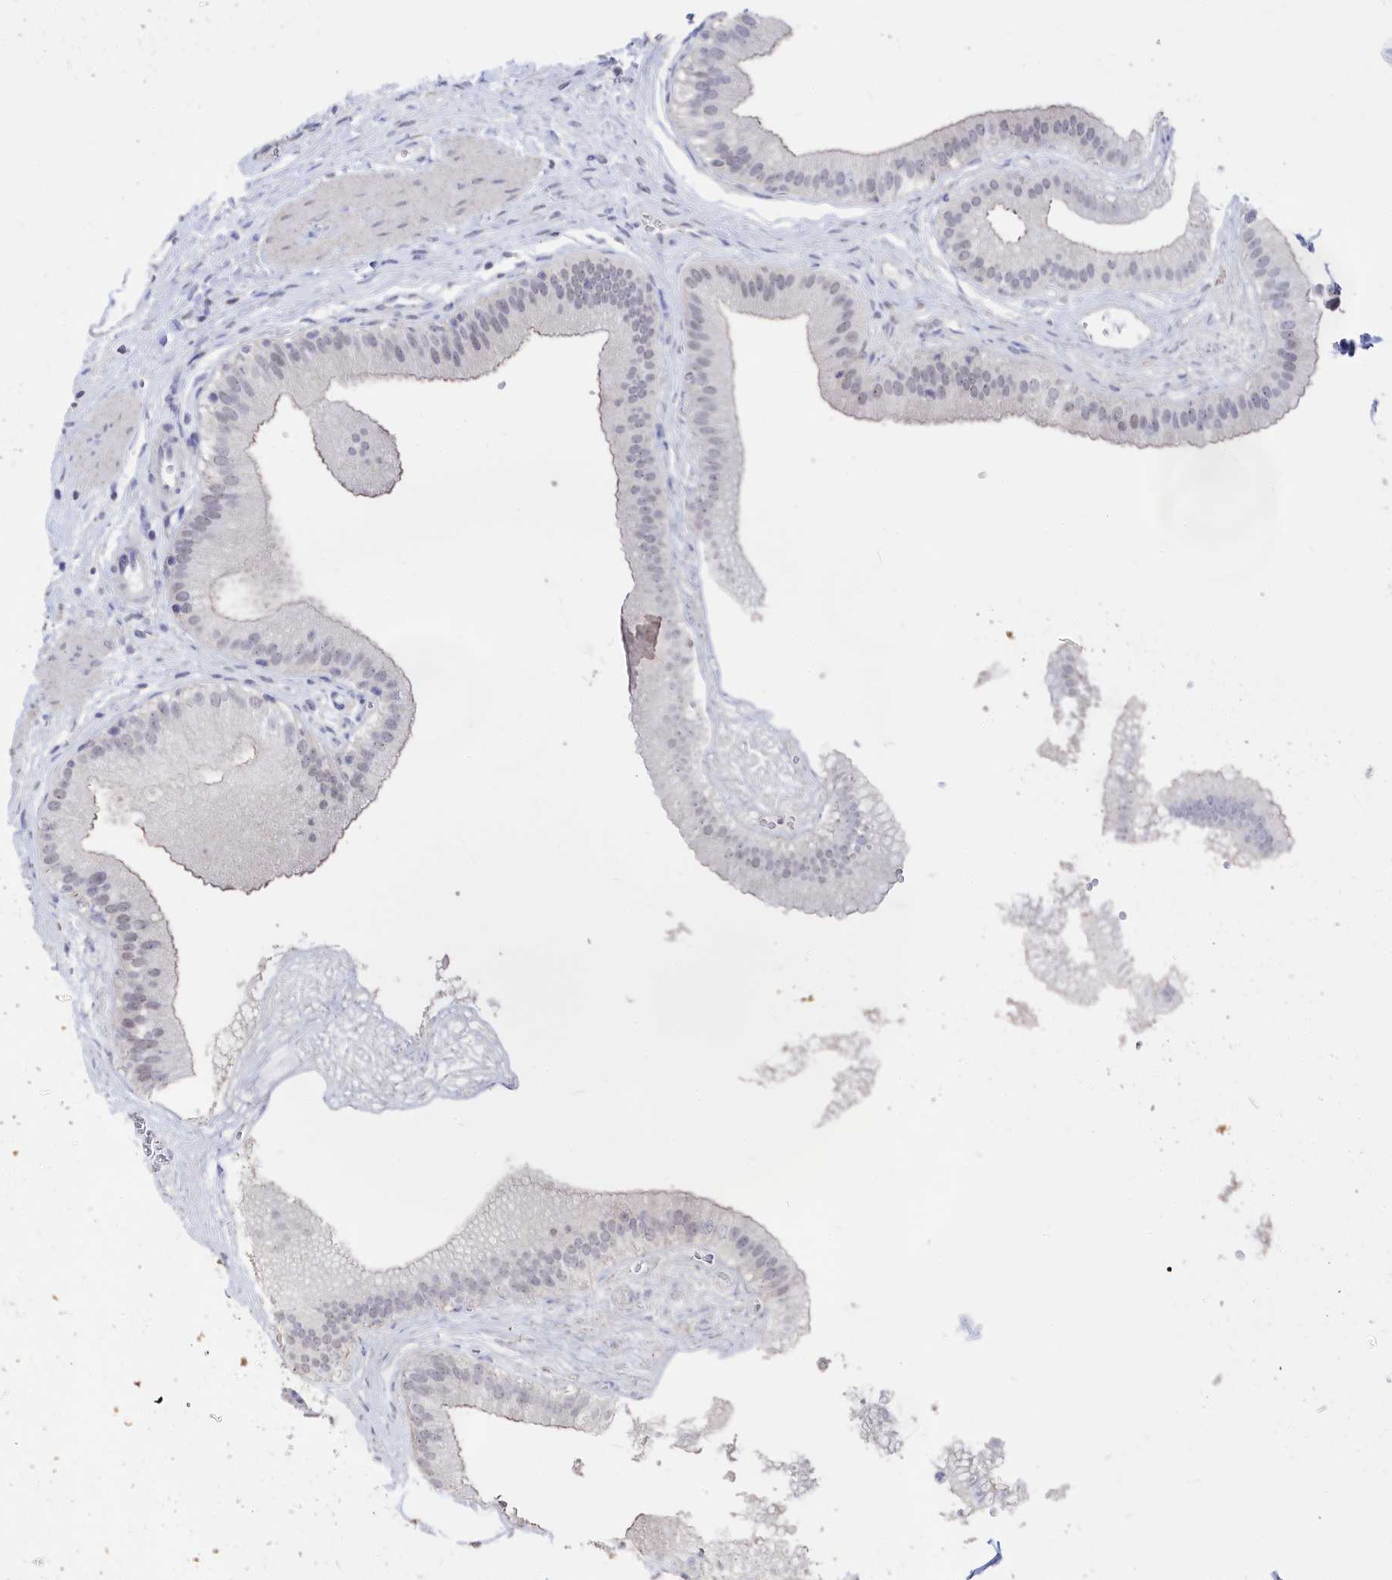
{"staining": {"intensity": "weak", "quantity": "<25%", "location": "cytoplasmic/membranous"}, "tissue": "gallbladder", "cell_type": "Glandular cells", "image_type": "normal", "snomed": [{"axis": "morphology", "description": "Normal tissue, NOS"}, {"axis": "topography", "description": "Gallbladder"}], "caption": "High power microscopy micrograph of an immunohistochemistry (IHC) photomicrograph of unremarkable gallbladder, revealing no significant expression in glandular cells. (Stains: DAB IHC with hematoxylin counter stain, Microscopy: brightfield microscopy at high magnification).", "gene": "SEMG2", "patient": {"sex": "female", "age": 54}}